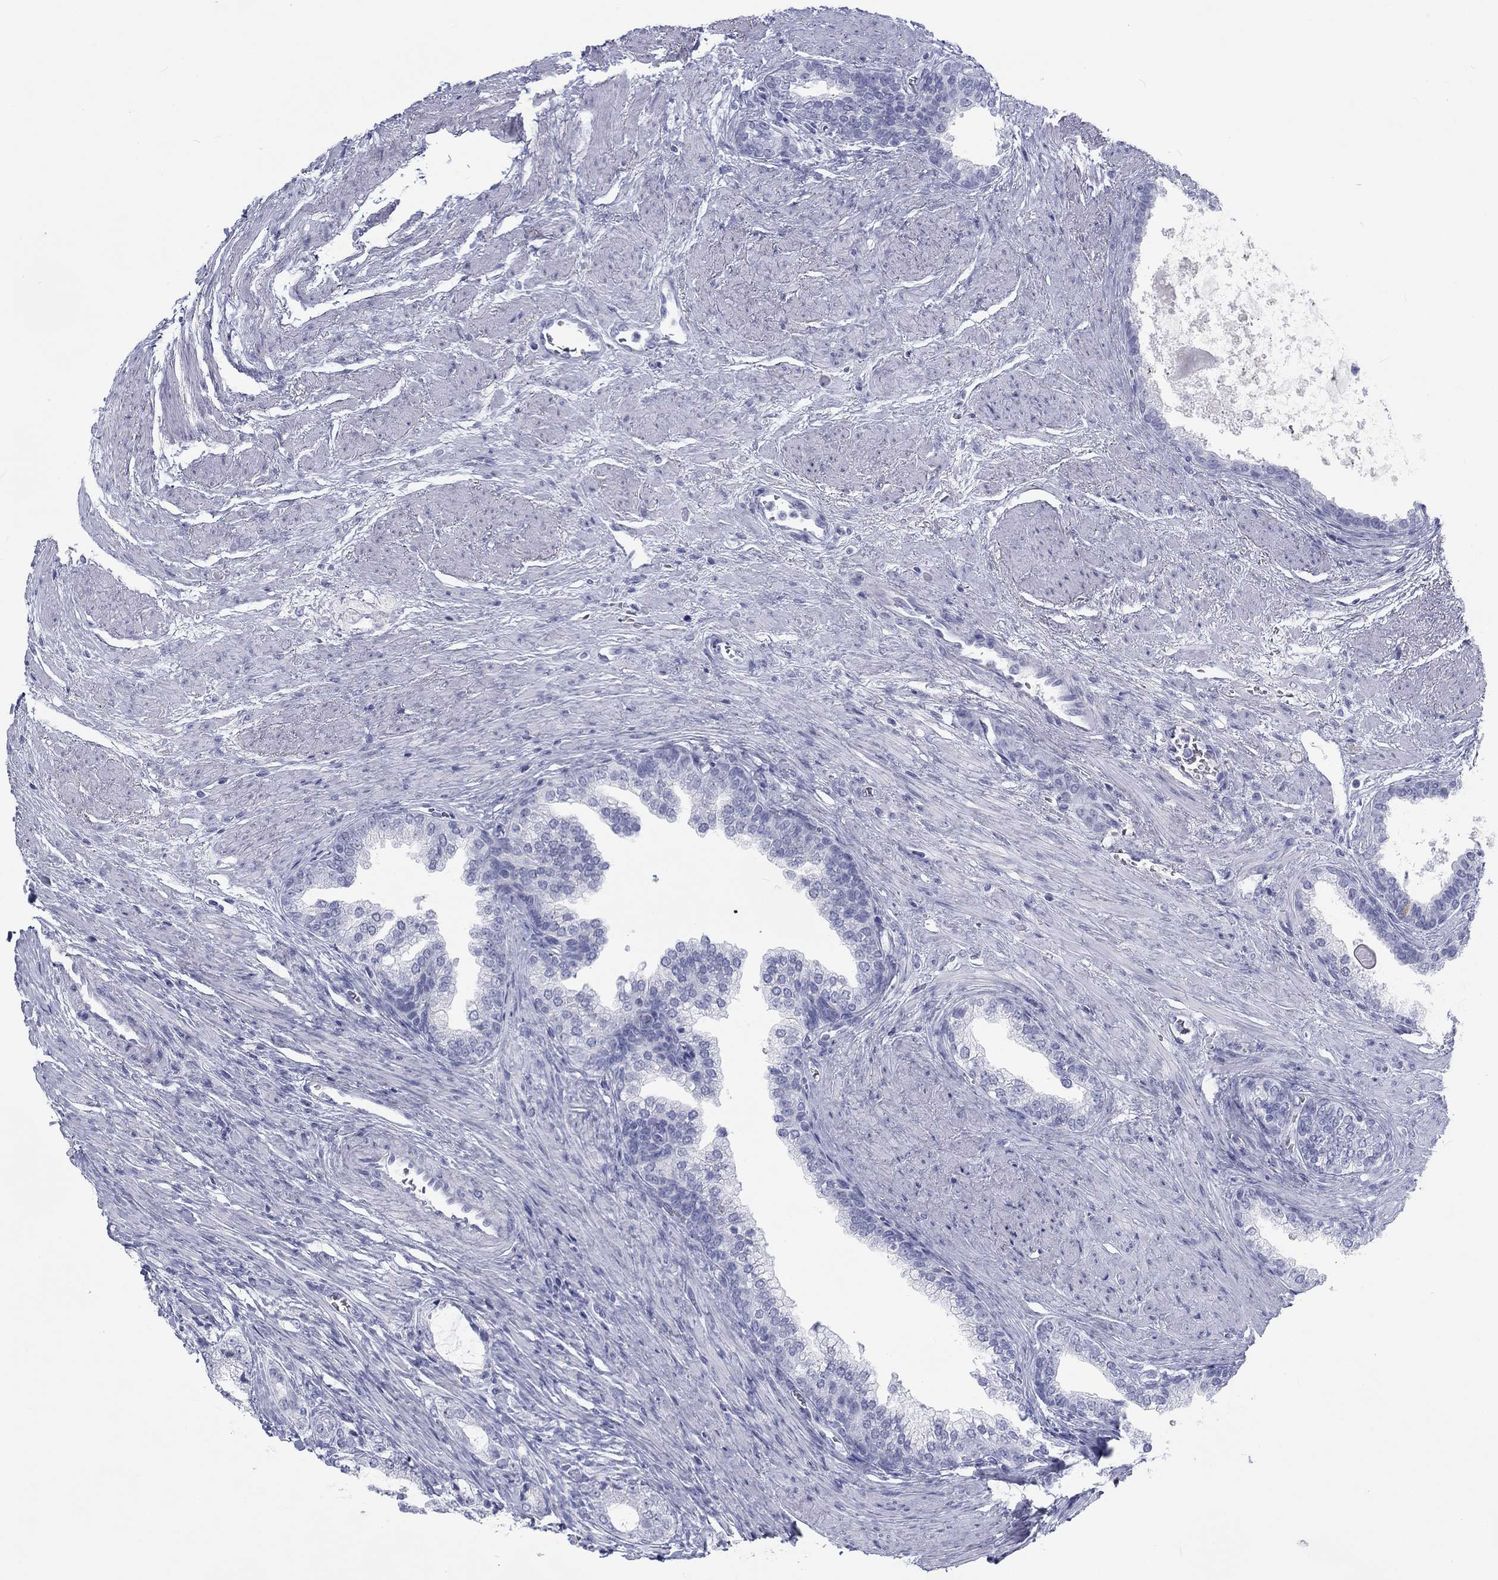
{"staining": {"intensity": "negative", "quantity": "none", "location": "none"}, "tissue": "prostate cancer", "cell_type": "Tumor cells", "image_type": "cancer", "snomed": [{"axis": "morphology", "description": "Adenocarcinoma, NOS"}, {"axis": "topography", "description": "Prostate and seminal vesicle, NOS"}, {"axis": "topography", "description": "Prostate"}], "caption": "Histopathology image shows no protein expression in tumor cells of prostate adenocarcinoma tissue. (DAB (3,3'-diaminobenzidine) IHC with hematoxylin counter stain).", "gene": "CALB1", "patient": {"sex": "male", "age": 62}}